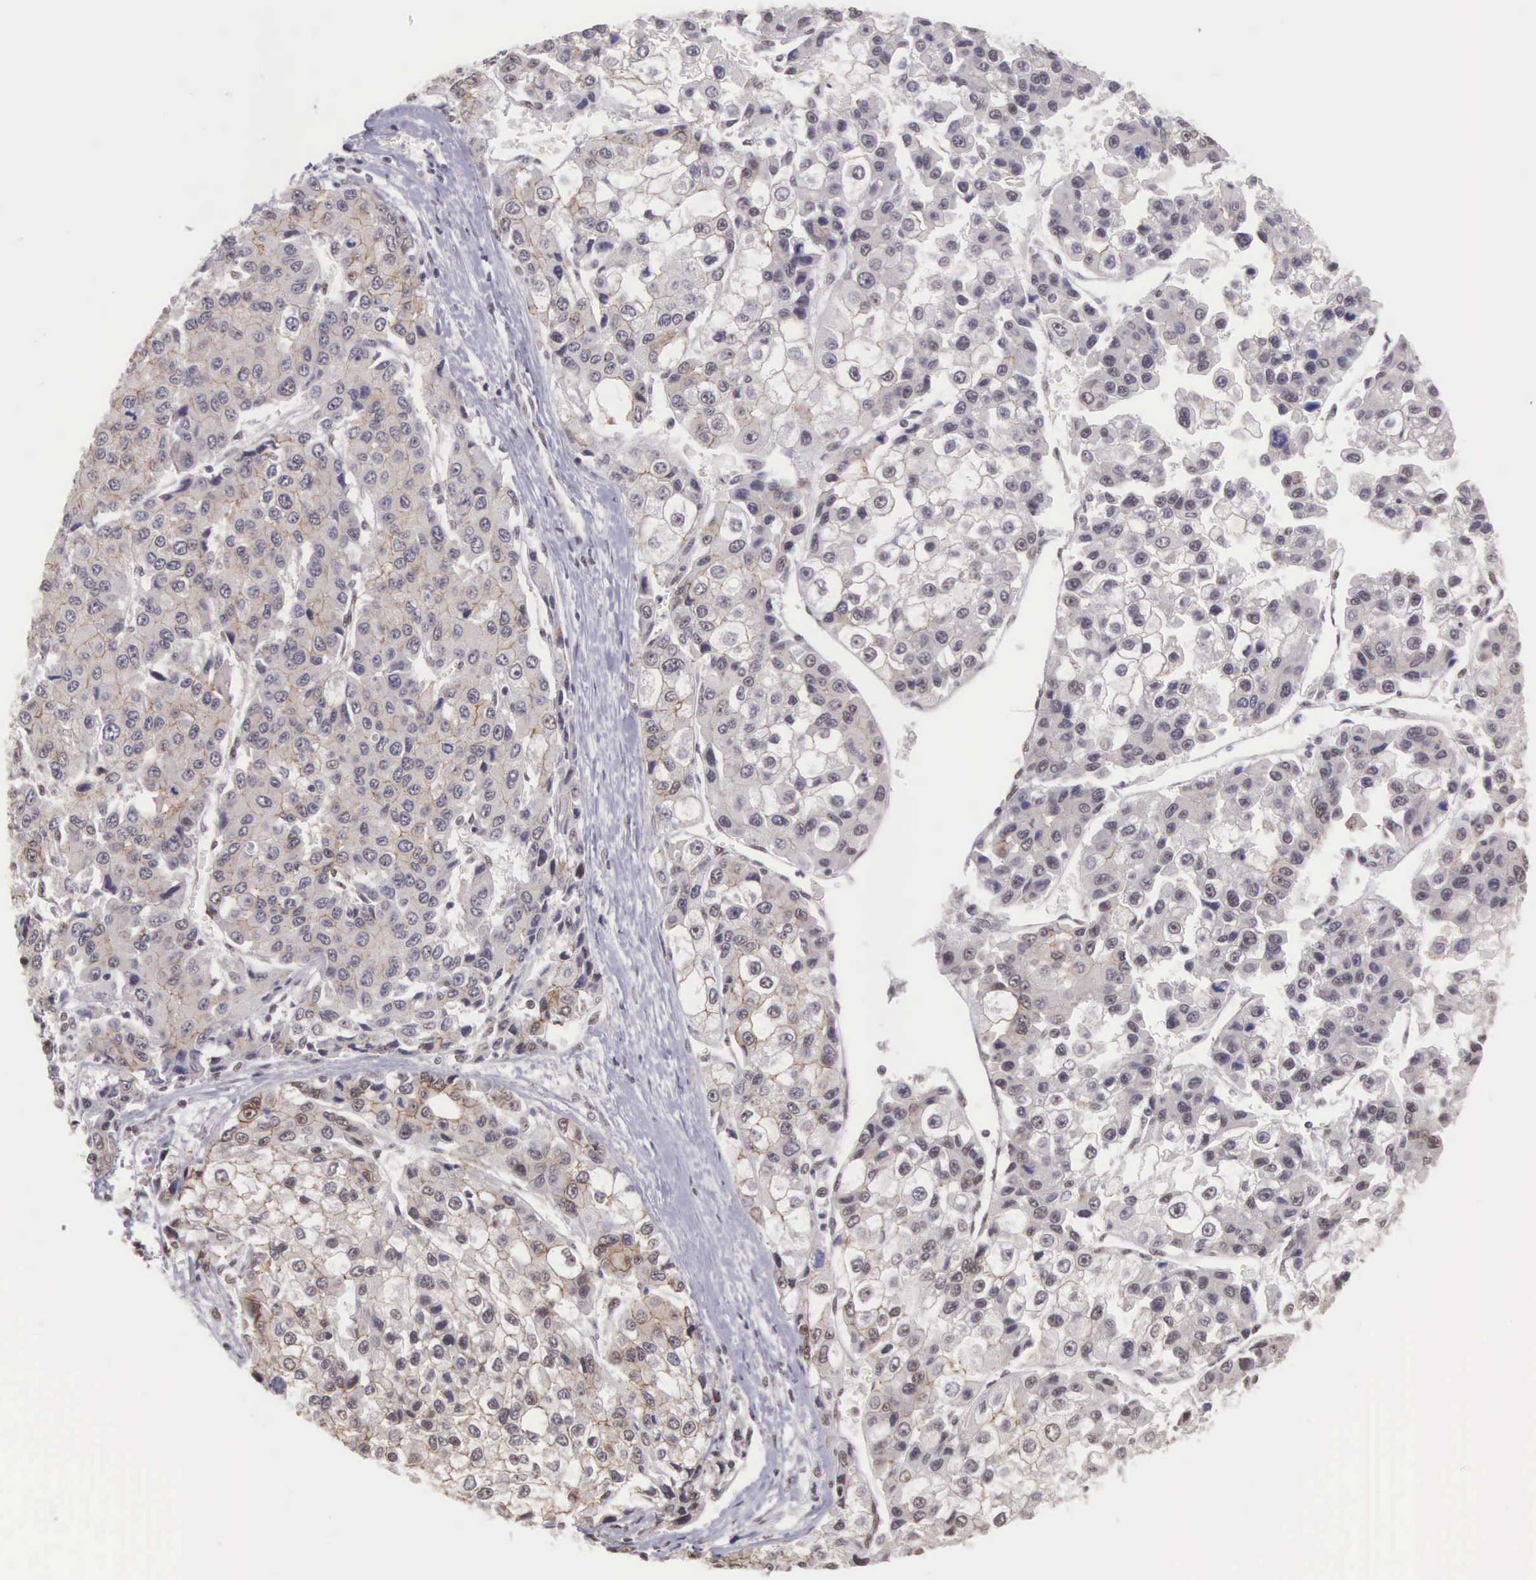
{"staining": {"intensity": "weak", "quantity": "25%-75%", "location": "cytoplasmic/membranous,nuclear"}, "tissue": "liver cancer", "cell_type": "Tumor cells", "image_type": "cancer", "snomed": [{"axis": "morphology", "description": "Carcinoma, Hepatocellular, NOS"}, {"axis": "topography", "description": "Liver"}], "caption": "DAB (3,3'-diaminobenzidine) immunohistochemical staining of human liver hepatocellular carcinoma shows weak cytoplasmic/membranous and nuclear protein positivity in about 25%-75% of tumor cells.", "gene": "POLR2F", "patient": {"sex": "female", "age": 66}}